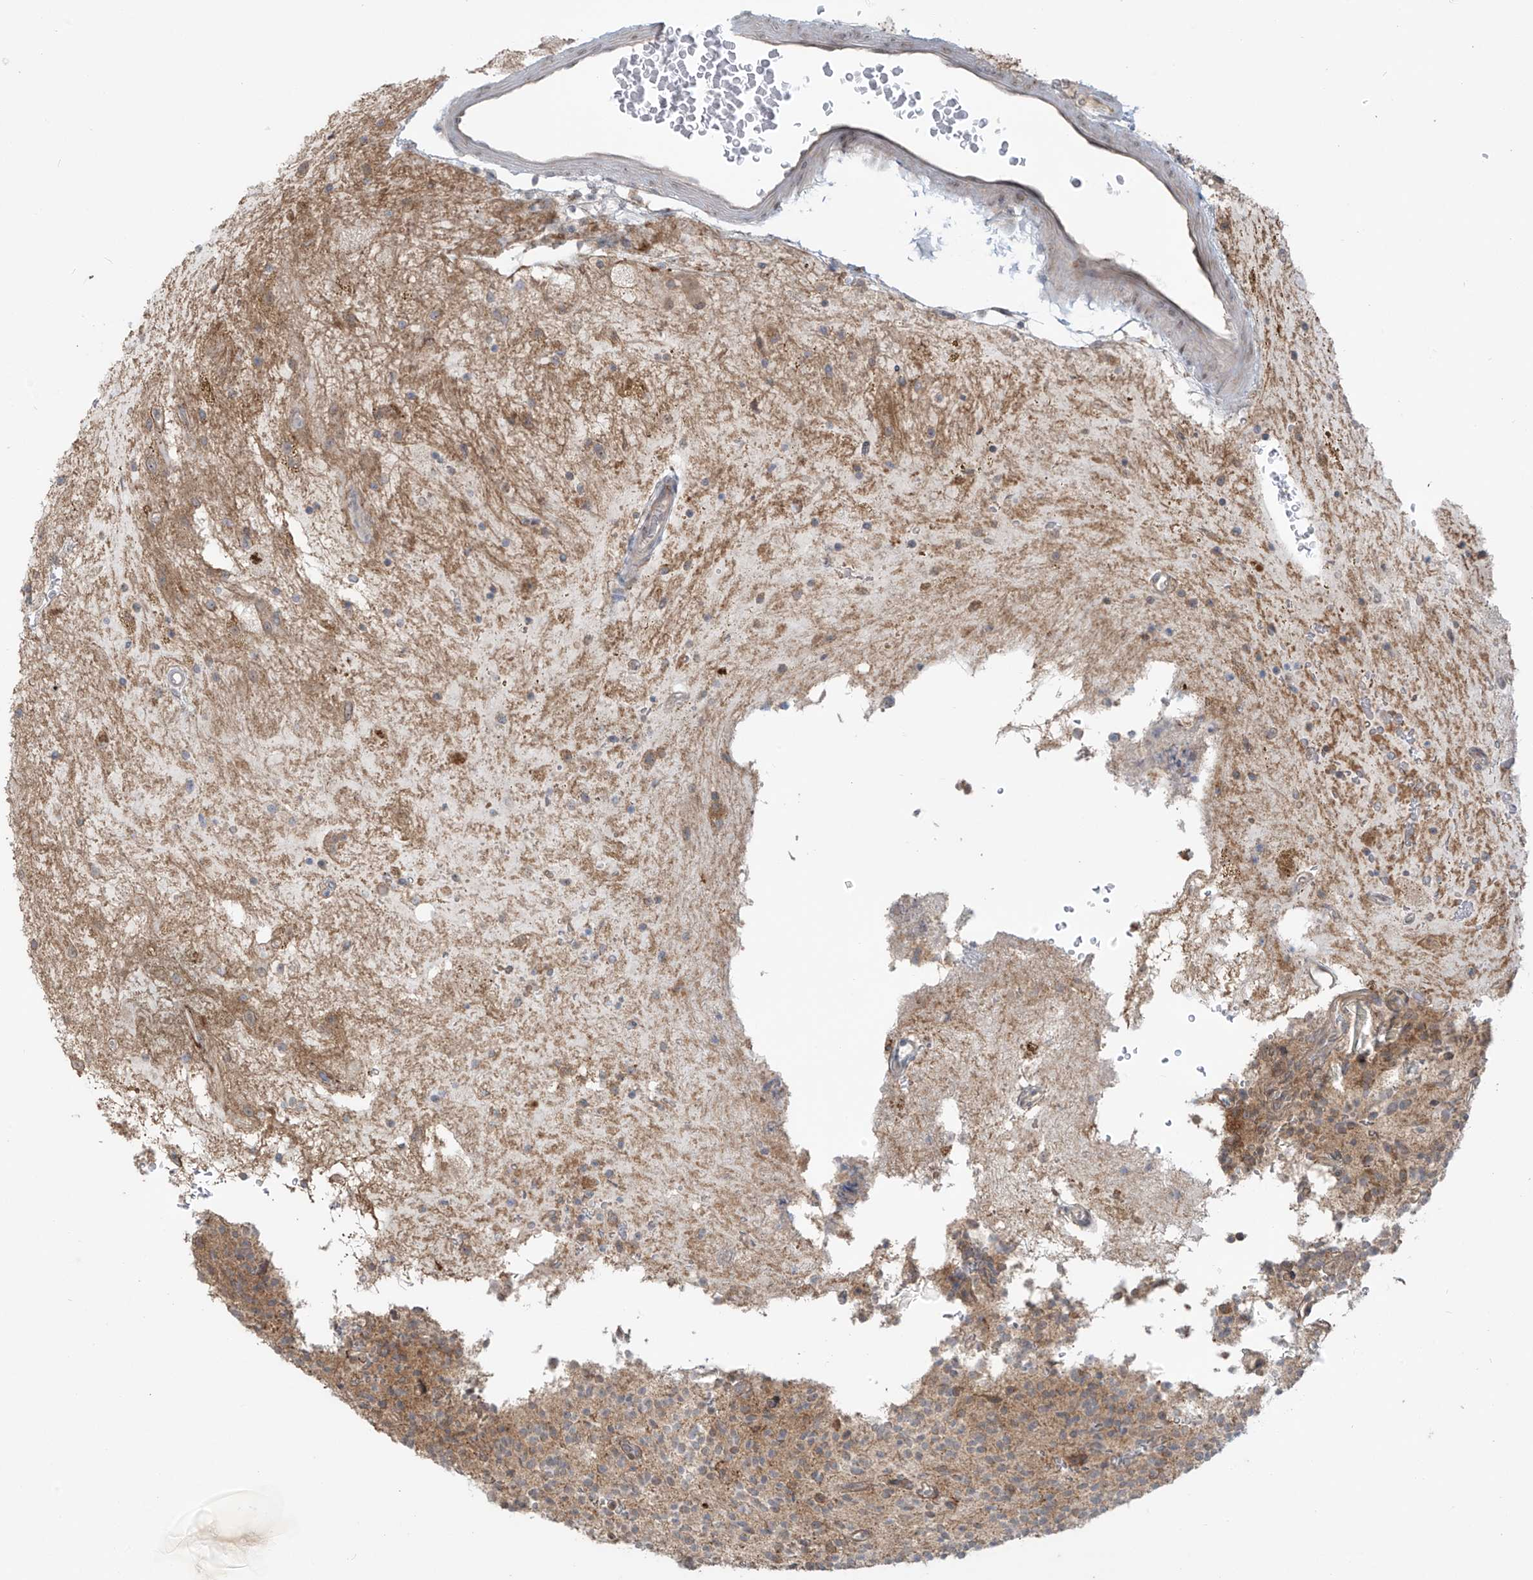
{"staining": {"intensity": "moderate", "quantity": "<25%", "location": "cytoplasmic/membranous"}, "tissue": "glioma", "cell_type": "Tumor cells", "image_type": "cancer", "snomed": [{"axis": "morphology", "description": "Glioma, malignant, High grade"}, {"axis": "topography", "description": "Brain"}], "caption": "About <25% of tumor cells in glioma demonstrate moderate cytoplasmic/membranous protein positivity as visualized by brown immunohistochemical staining.", "gene": "KATNIP", "patient": {"sex": "male", "age": 34}}